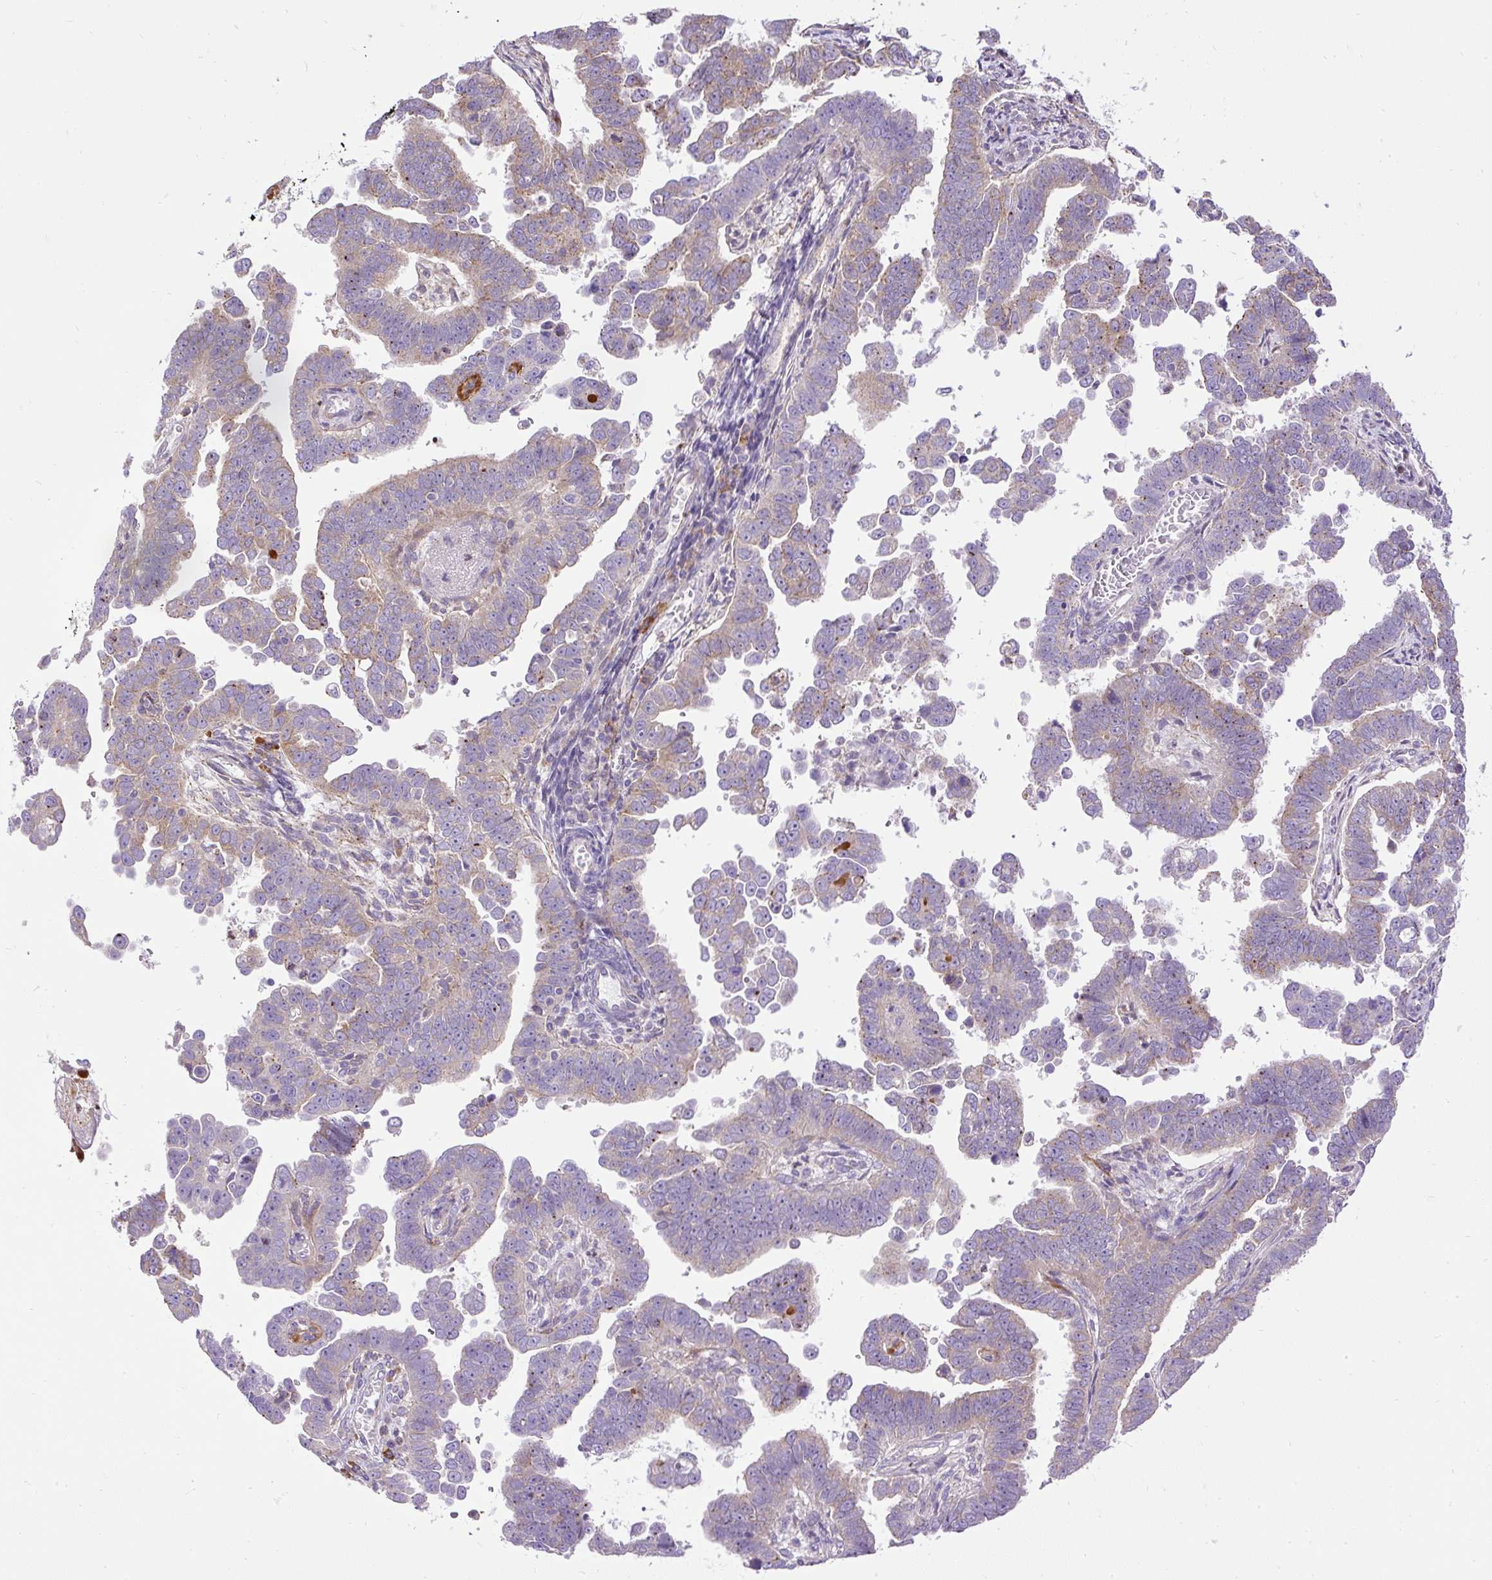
{"staining": {"intensity": "moderate", "quantity": "25%-75%", "location": "cytoplasmic/membranous"}, "tissue": "endometrial cancer", "cell_type": "Tumor cells", "image_type": "cancer", "snomed": [{"axis": "morphology", "description": "Adenocarcinoma, NOS"}, {"axis": "topography", "description": "Endometrium"}], "caption": "Immunohistochemistry (IHC) micrograph of neoplastic tissue: human adenocarcinoma (endometrial) stained using immunohistochemistry (IHC) demonstrates medium levels of moderate protein expression localized specifically in the cytoplasmic/membranous of tumor cells, appearing as a cytoplasmic/membranous brown color.", "gene": "CFAP47", "patient": {"sex": "female", "age": 75}}